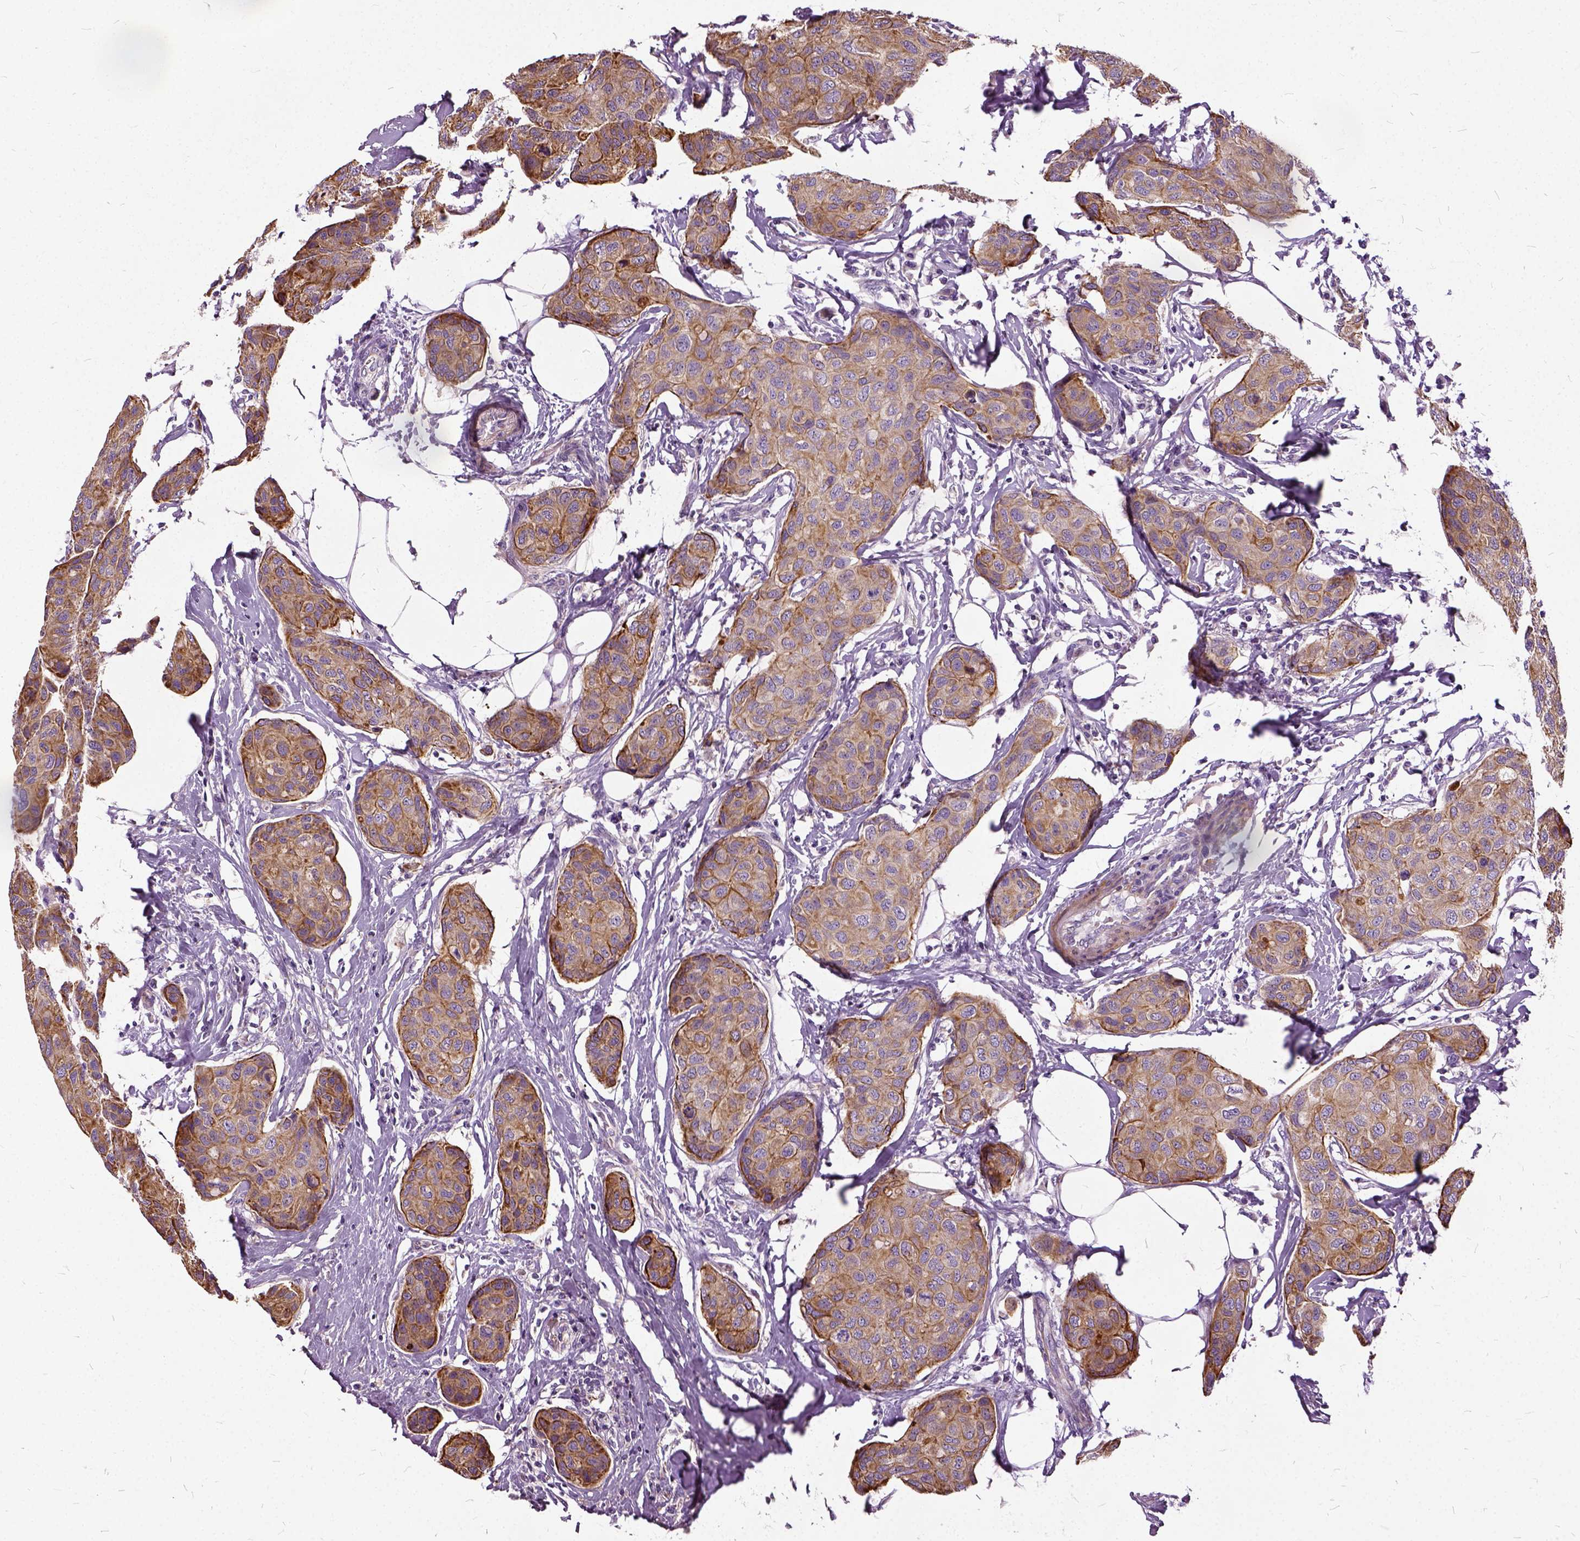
{"staining": {"intensity": "moderate", "quantity": ">75%", "location": "cytoplasmic/membranous"}, "tissue": "breast cancer", "cell_type": "Tumor cells", "image_type": "cancer", "snomed": [{"axis": "morphology", "description": "Duct carcinoma"}, {"axis": "topography", "description": "Breast"}], "caption": "Invasive ductal carcinoma (breast) was stained to show a protein in brown. There is medium levels of moderate cytoplasmic/membranous positivity in about >75% of tumor cells.", "gene": "ILRUN", "patient": {"sex": "female", "age": 80}}